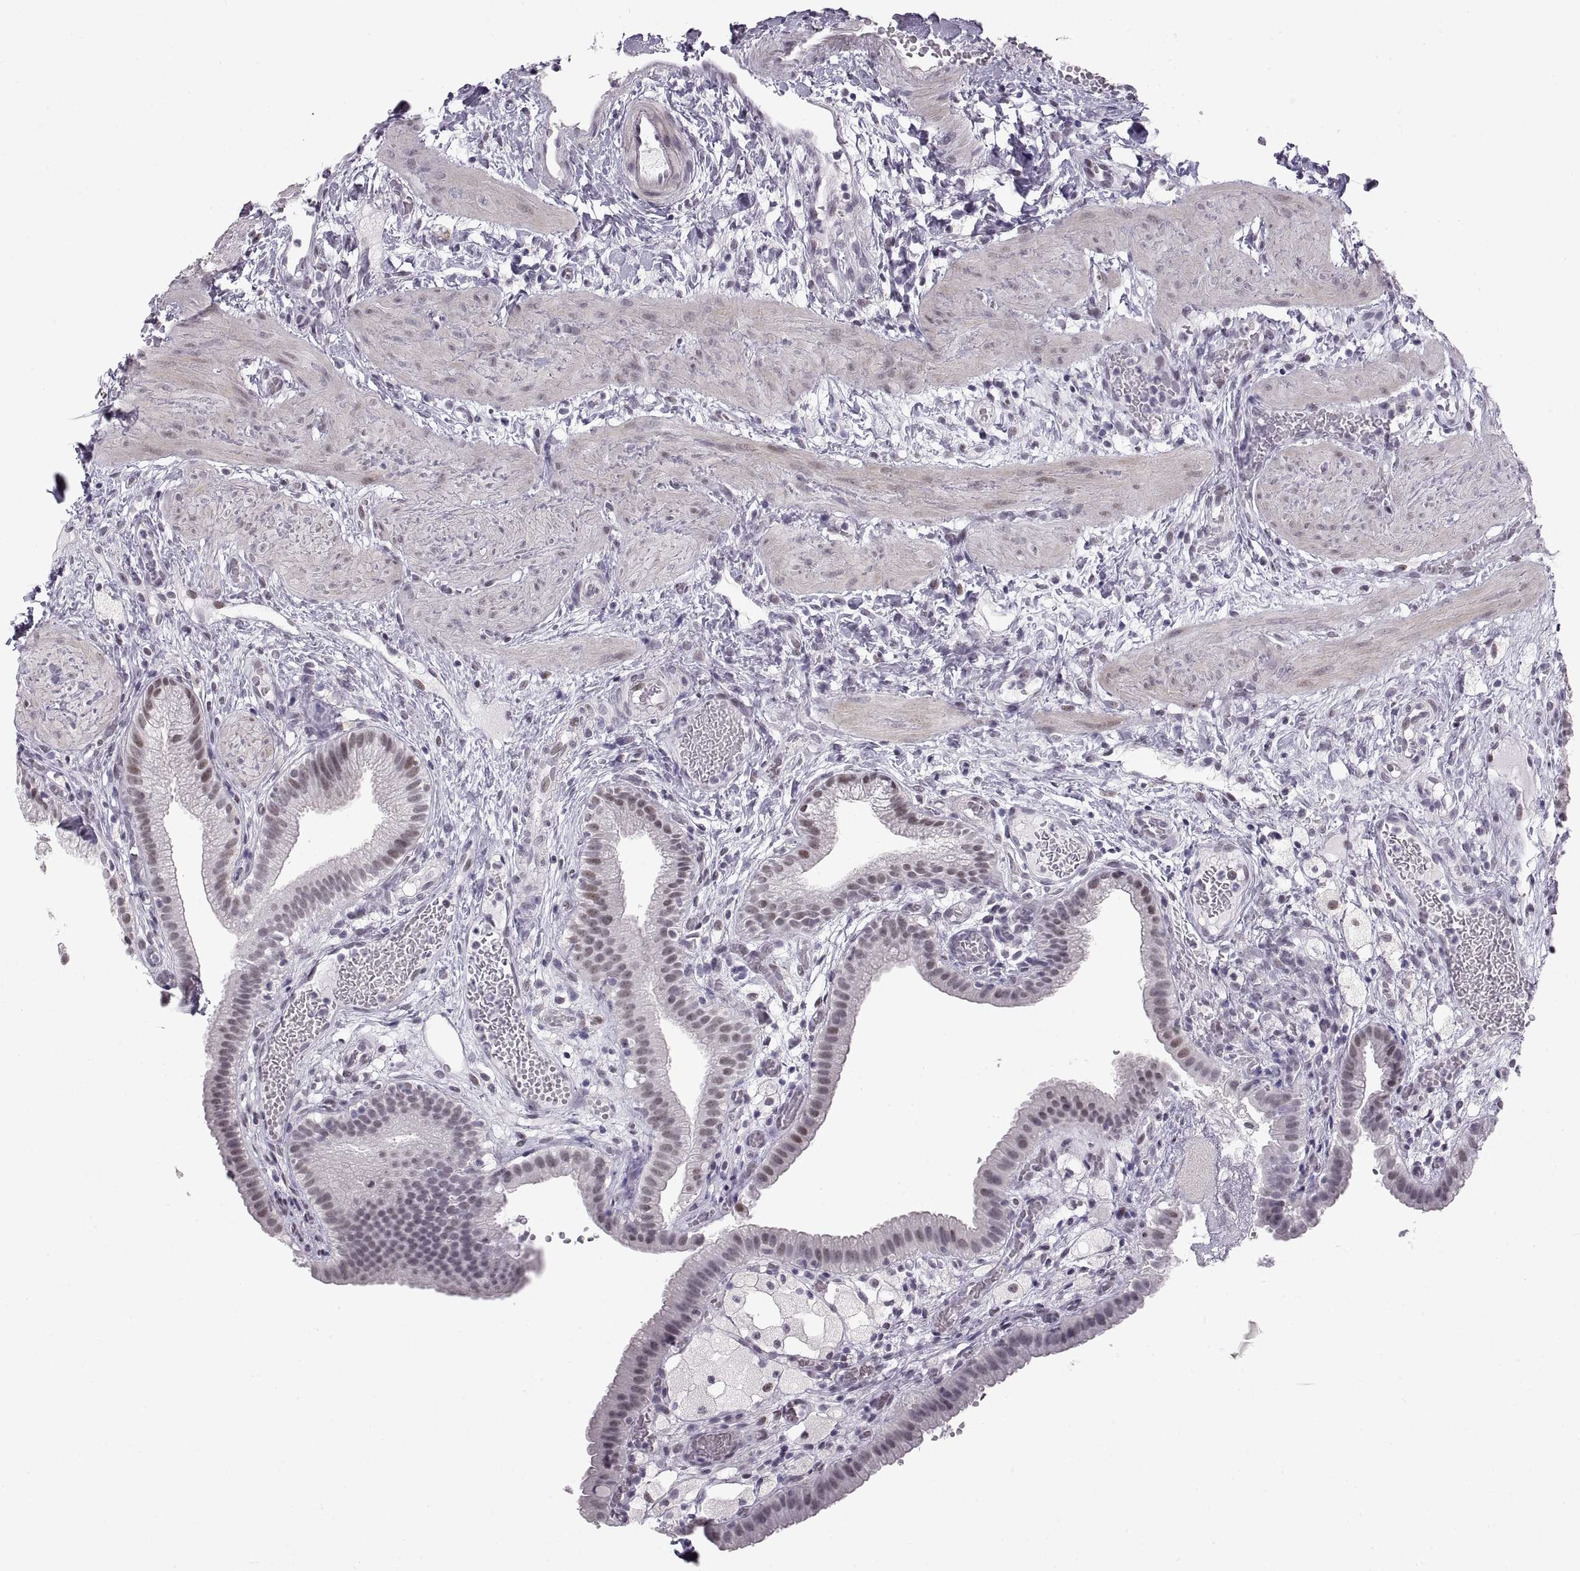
{"staining": {"intensity": "negative", "quantity": "none", "location": "none"}, "tissue": "gallbladder", "cell_type": "Glandular cells", "image_type": "normal", "snomed": [{"axis": "morphology", "description": "Normal tissue, NOS"}, {"axis": "topography", "description": "Gallbladder"}], "caption": "DAB immunohistochemical staining of unremarkable human gallbladder displays no significant positivity in glandular cells.", "gene": "NANOS3", "patient": {"sex": "female", "age": 24}}